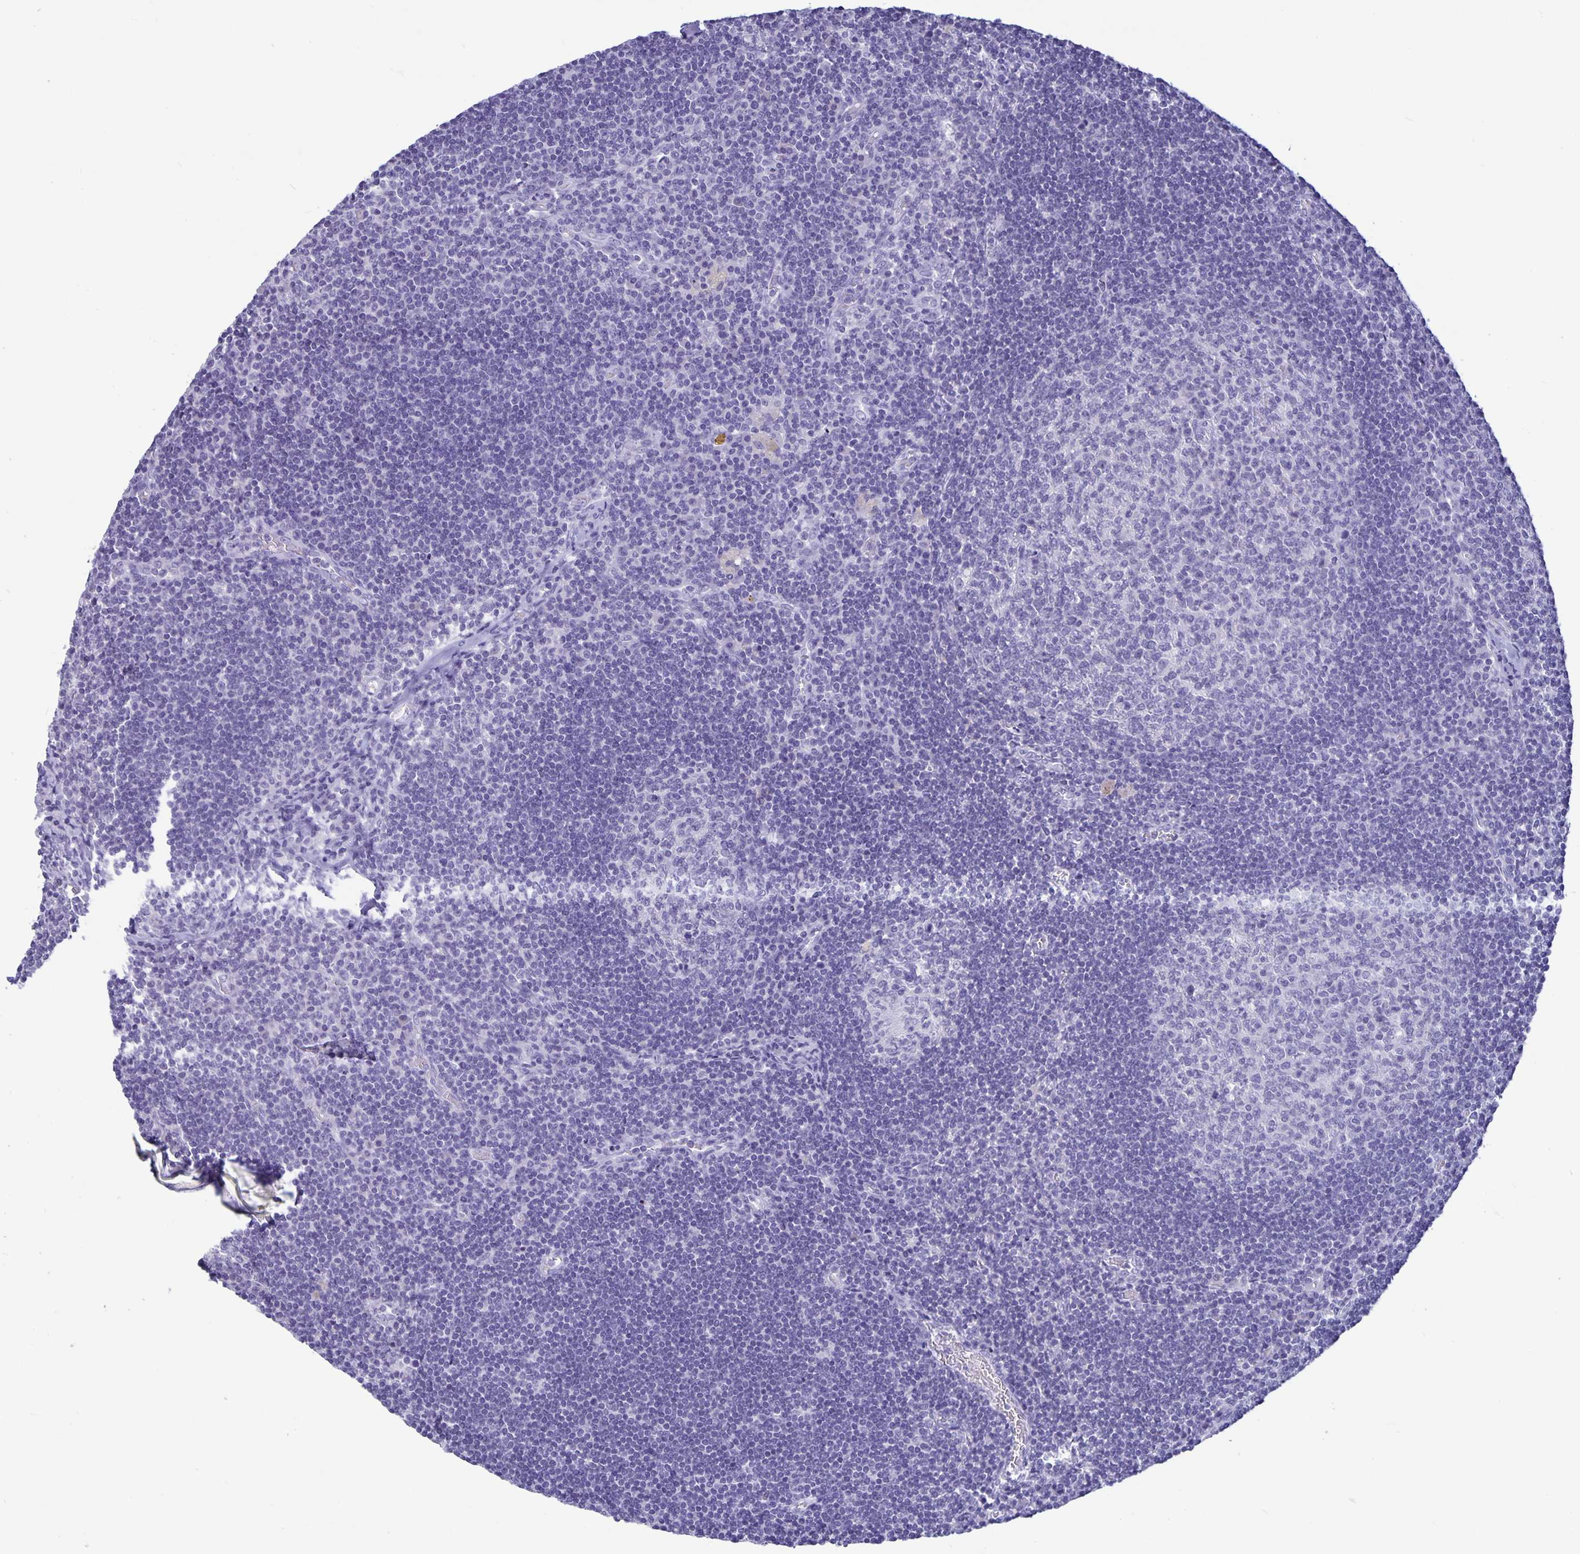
{"staining": {"intensity": "negative", "quantity": "none", "location": "none"}, "tissue": "lymph node", "cell_type": "Germinal center cells", "image_type": "normal", "snomed": [{"axis": "morphology", "description": "Normal tissue, NOS"}, {"axis": "topography", "description": "Lymph node"}], "caption": "High power microscopy photomicrograph of an immunohistochemistry (IHC) histopathology image of normal lymph node, revealing no significant positivity in germinal center cells.", "gene": "BPIFA3", "patient": {"sex": "male", "age": 67}}